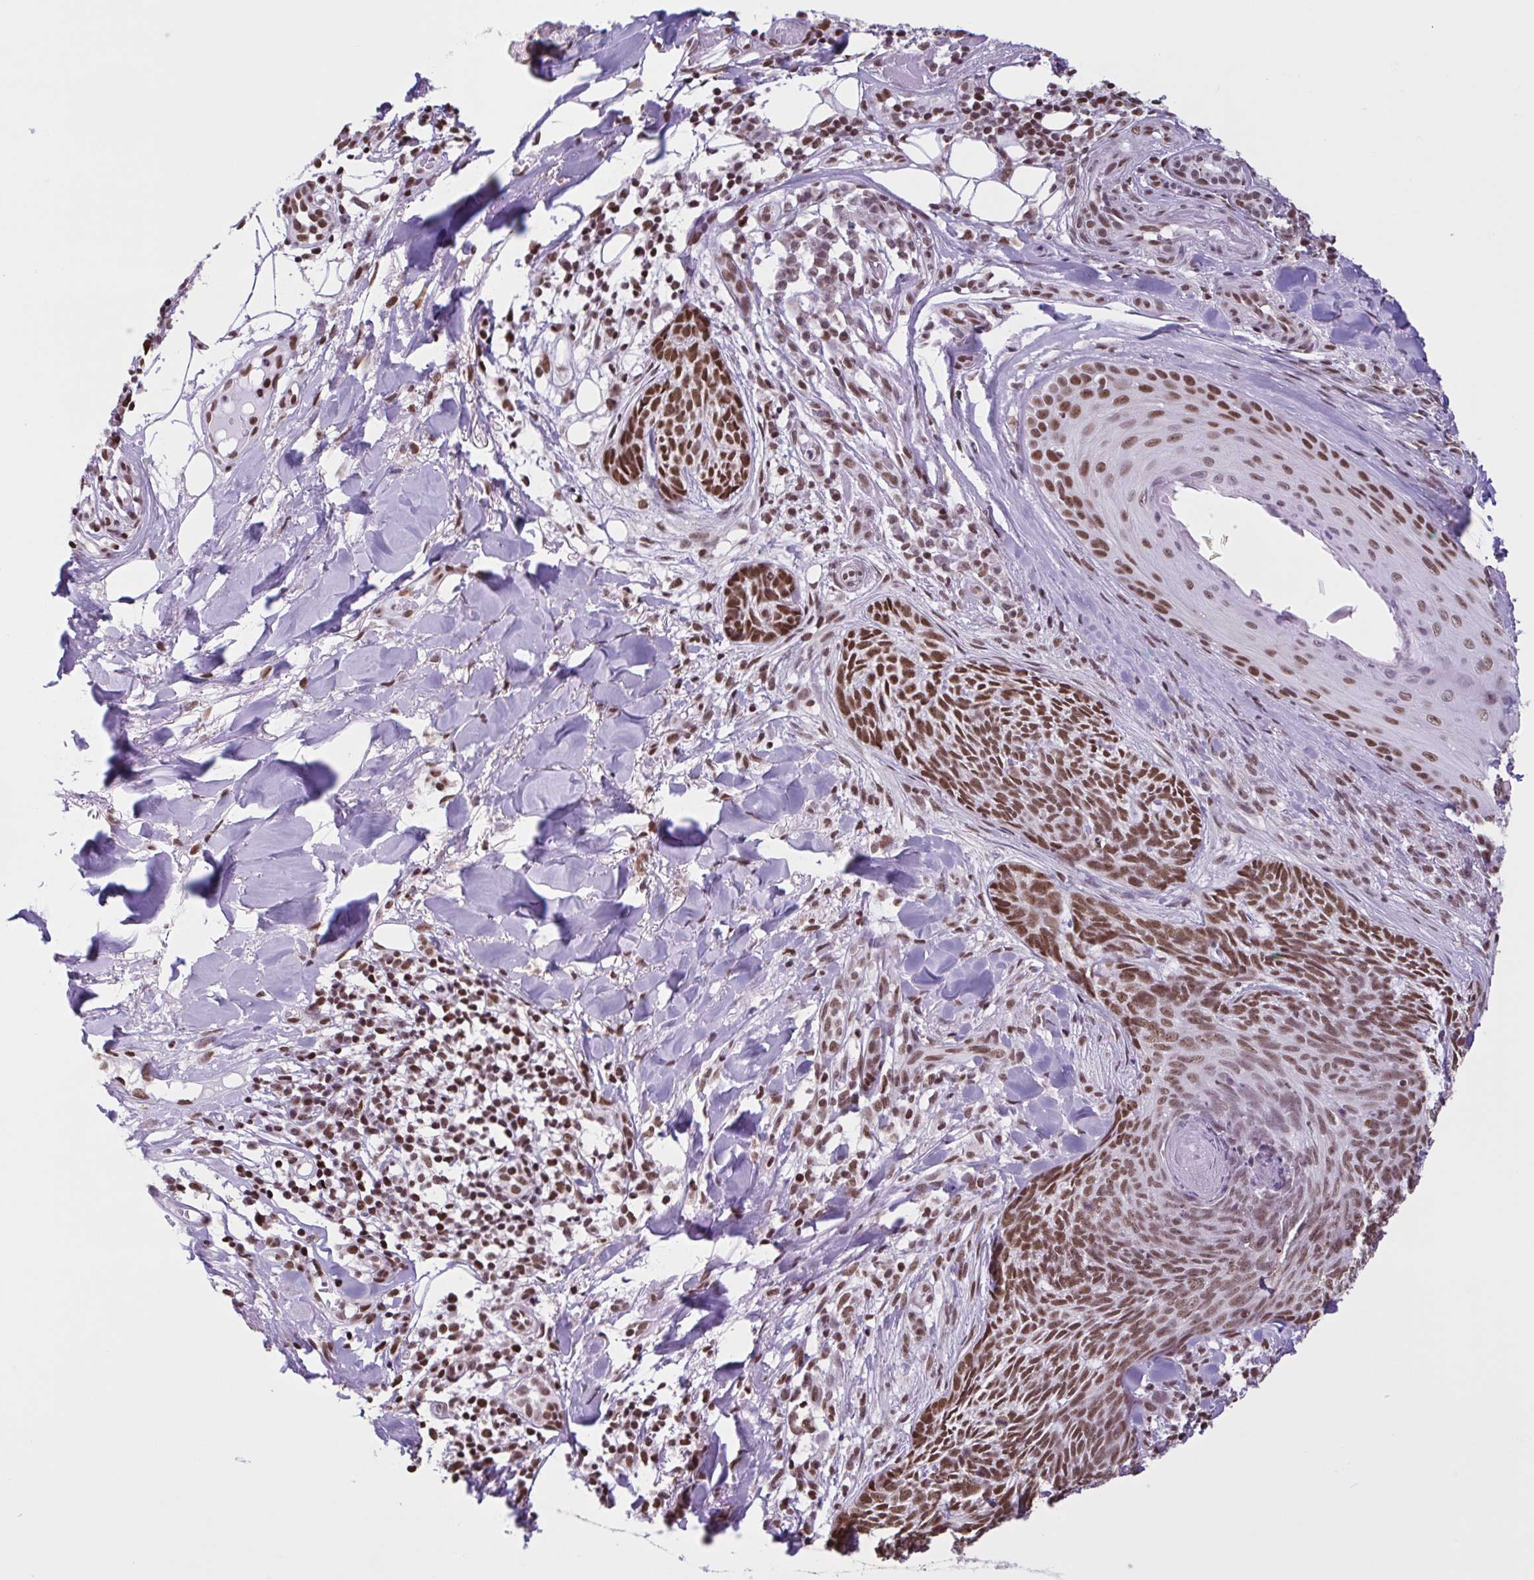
{"staining": {"intensity": "moderate", "quantity": ">75%", "location": "nuclear"}, "tissue": "skin cancer", "cell_type": "Tumor cells", "image_type": "cancer", "snomed": [{"axis": "morphology", "description": "Basal cell carcinoma"}, {"axis": "topography", "description": "Skin"}], "caption": "Immunohistochemistry image of neoplastic tissue: human skin basal cell carcinoma stained using IHC reveals medium levels of moderate protein expression localized specifically in the nuclear of tumor cells, appearing as a nuclear brown color.", "gene": "TIMM21", "patient": {"sex": "female", "age": 93}}